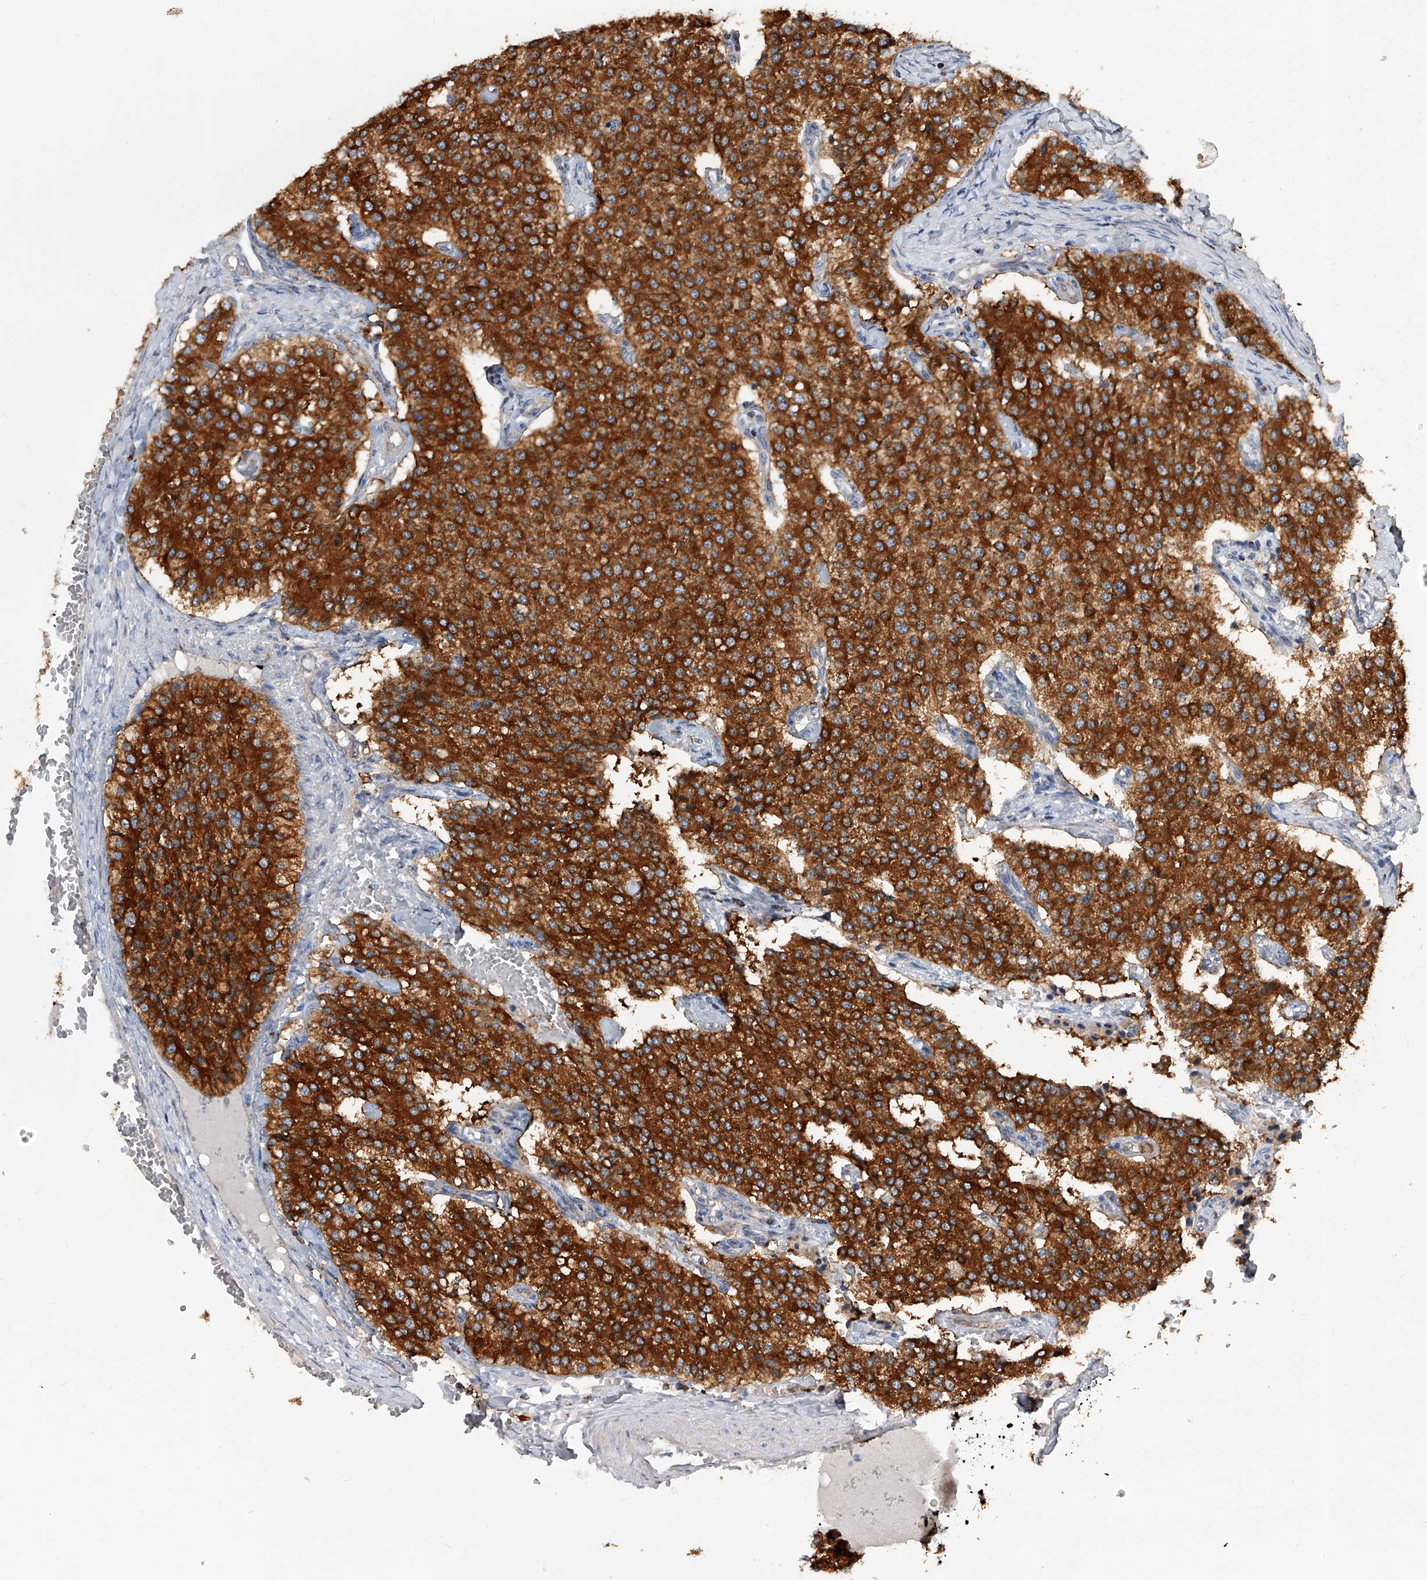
{"staining": {"intensity": "strong", "quantity": ">75%", "location": "cytoplasmic/membranous"}, "tissue": "carcinoid", "cell_type": "Tumor cells", "image_type": "cancer", "snomed": [{"axis": "morphology", "description": "Carcinoid, malignant, NOS"}, {"axis": "topography", "description": "Colon"}], "caption": "Malignant carcinoid stained with a protein marker exhibits strong staining in tumor cells.", "gene": "PDSS2", "patient": {"sex": "female", "age": 52}}